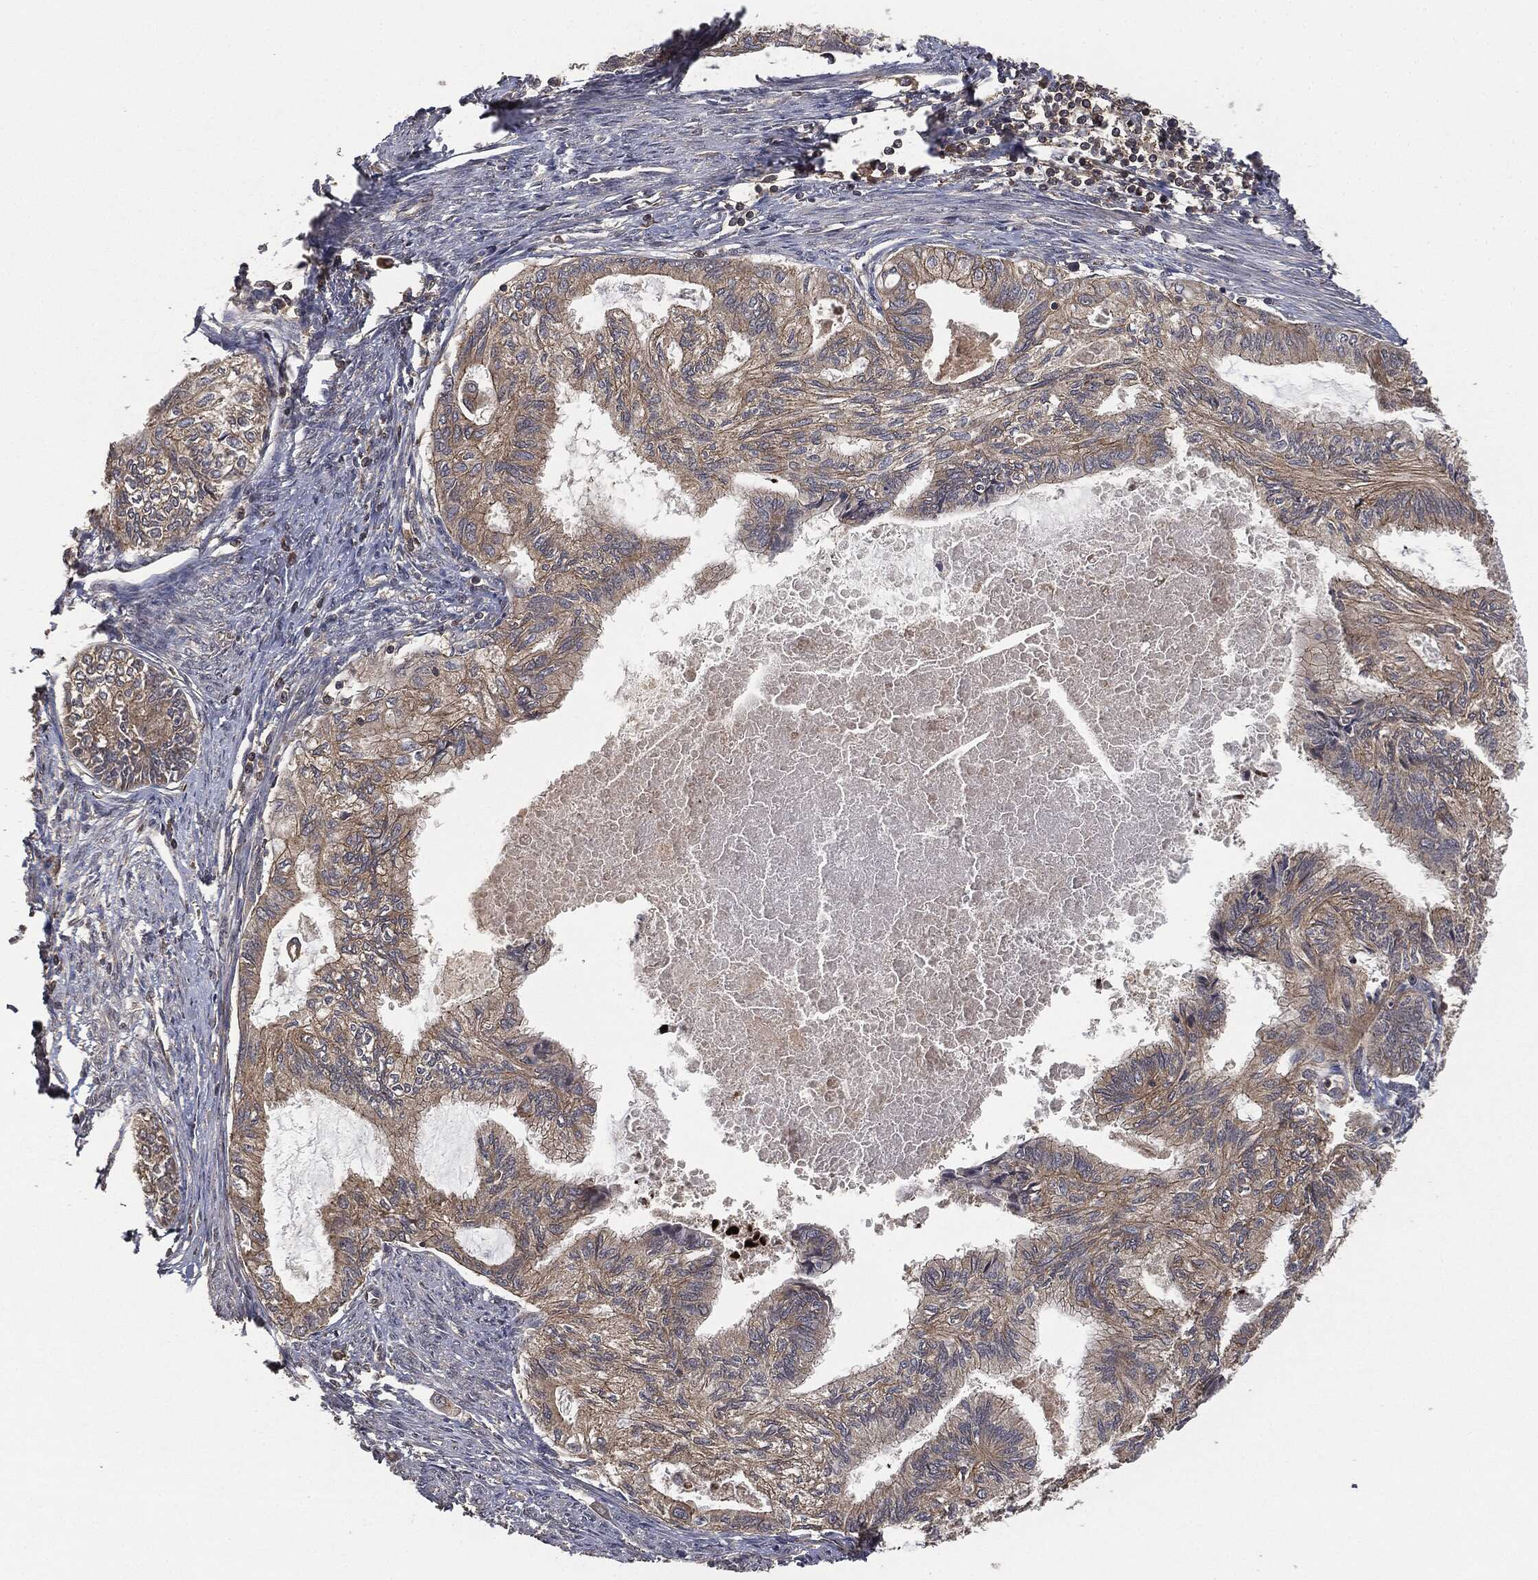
{"staining": {"intensity": "moderate", "quantity": ">75%", "location": "cytoplasmic/membranous"}, "tissue": "endometrial cancer", "cell_type": "Tumor cells", "image_type": "cancer", "snomed": [{"axis": "morphology", "description": "Adenocarcinoma, NOS"}, {"axis": "topography", "description": "Endometrium"}], "caption": "Human endometrial cancer (adenocarcinoma) stained with a protein marker demonstrates moderate staining in tumor cells.", "gene": "ERBIN", "patient": {"sex": "female", "age": 86}}